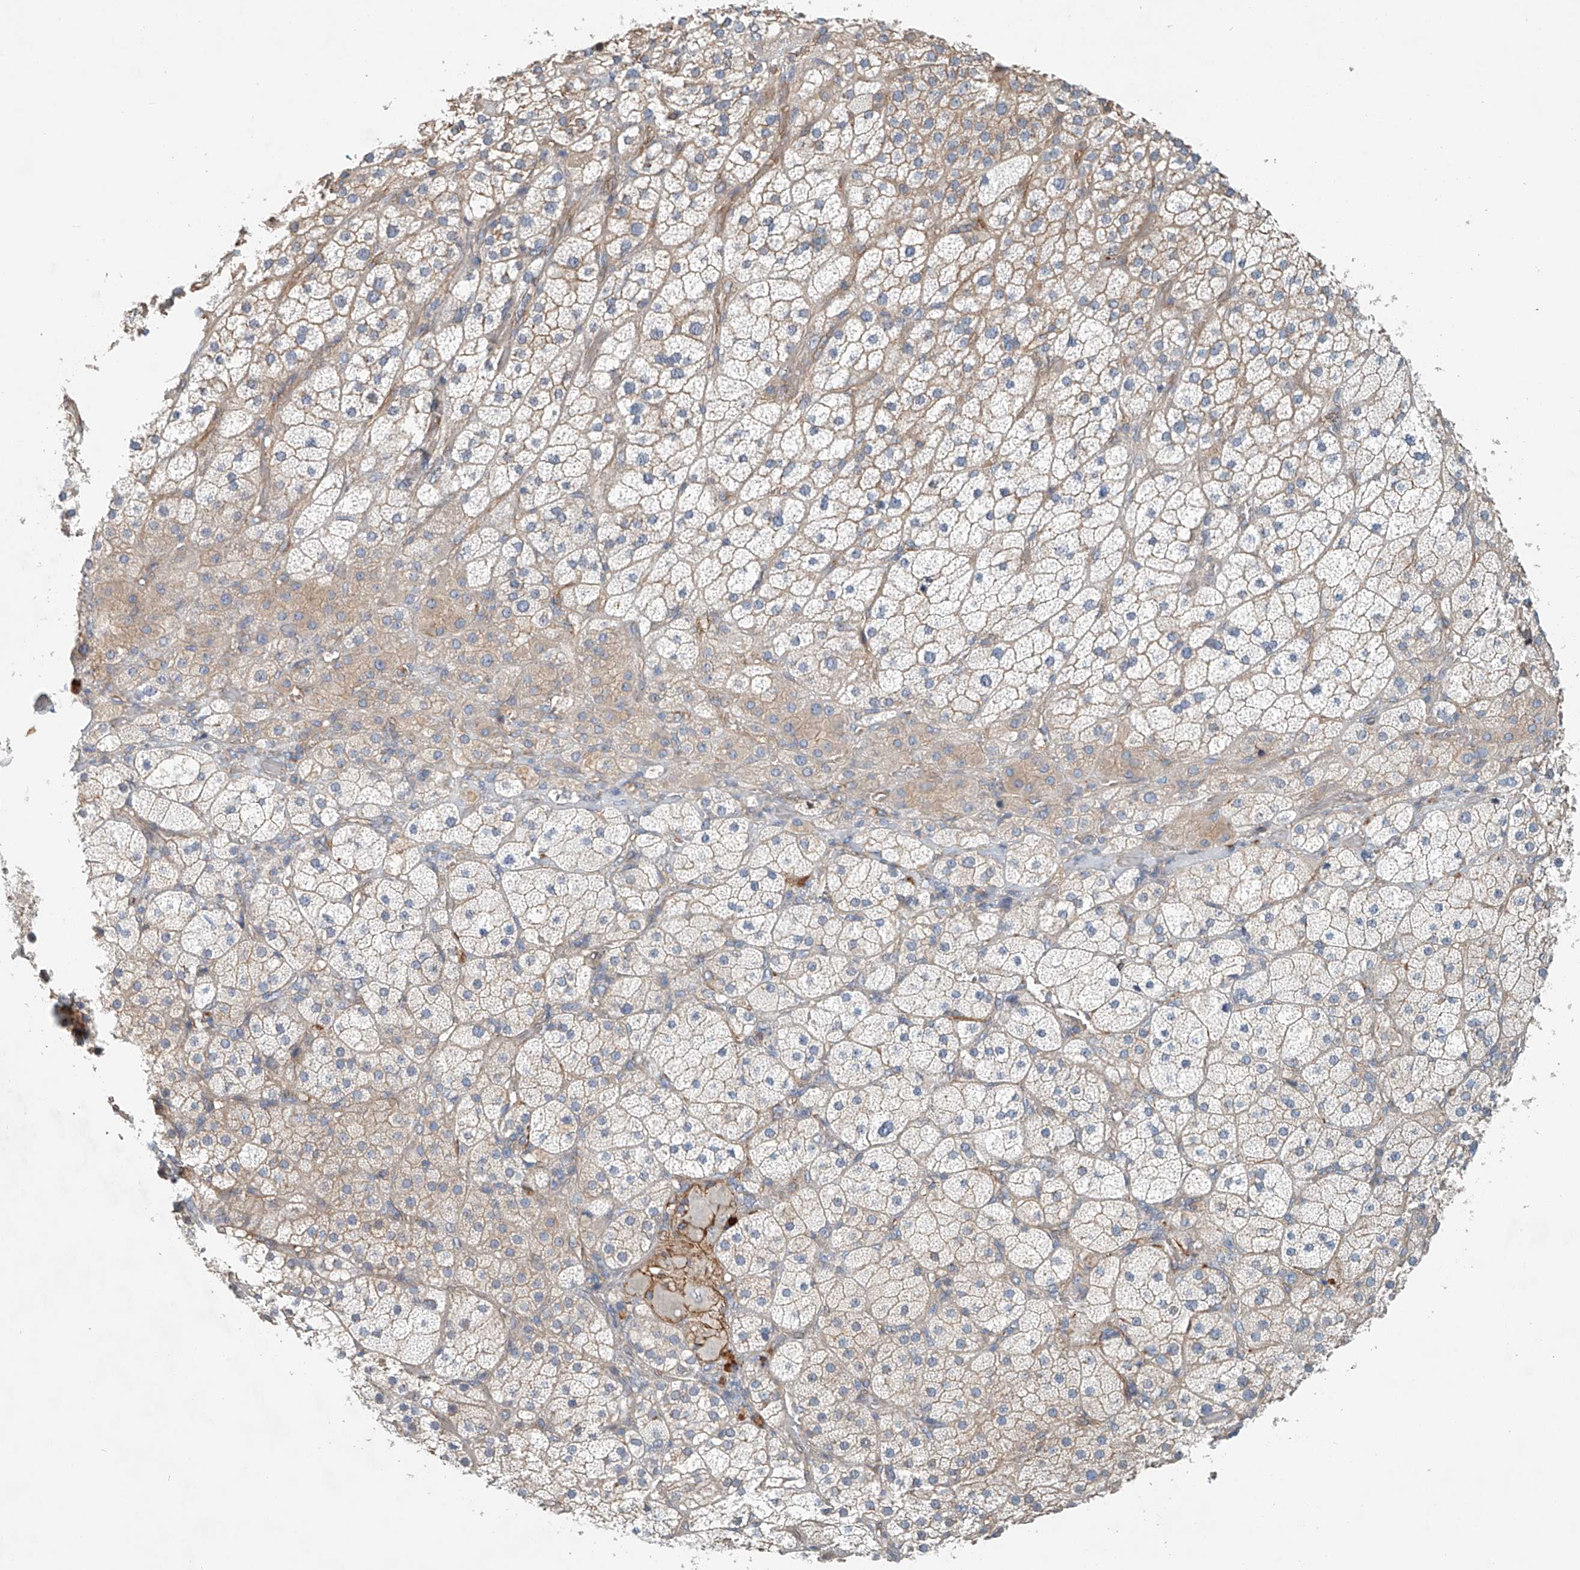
{"staining": {"intensity": "weak", "quantity": "<25%", "location": "cytoplasmic/membranous"}, "tissue": "adrenal gland", "cell_type": "Glandular cells", "image_type": "normal", "snomed": [{"axis": "morphology", "description": "Normal tissue, NOS"}, {"axis": "topography", "description": "Adrenal gland"}], "caption": "Immunohistochemical staining of normal adrenal gland exhibits no significant expression in glandular cells.", "gene": "FRYL", "patient": {"sex": "male", "age": 57}}